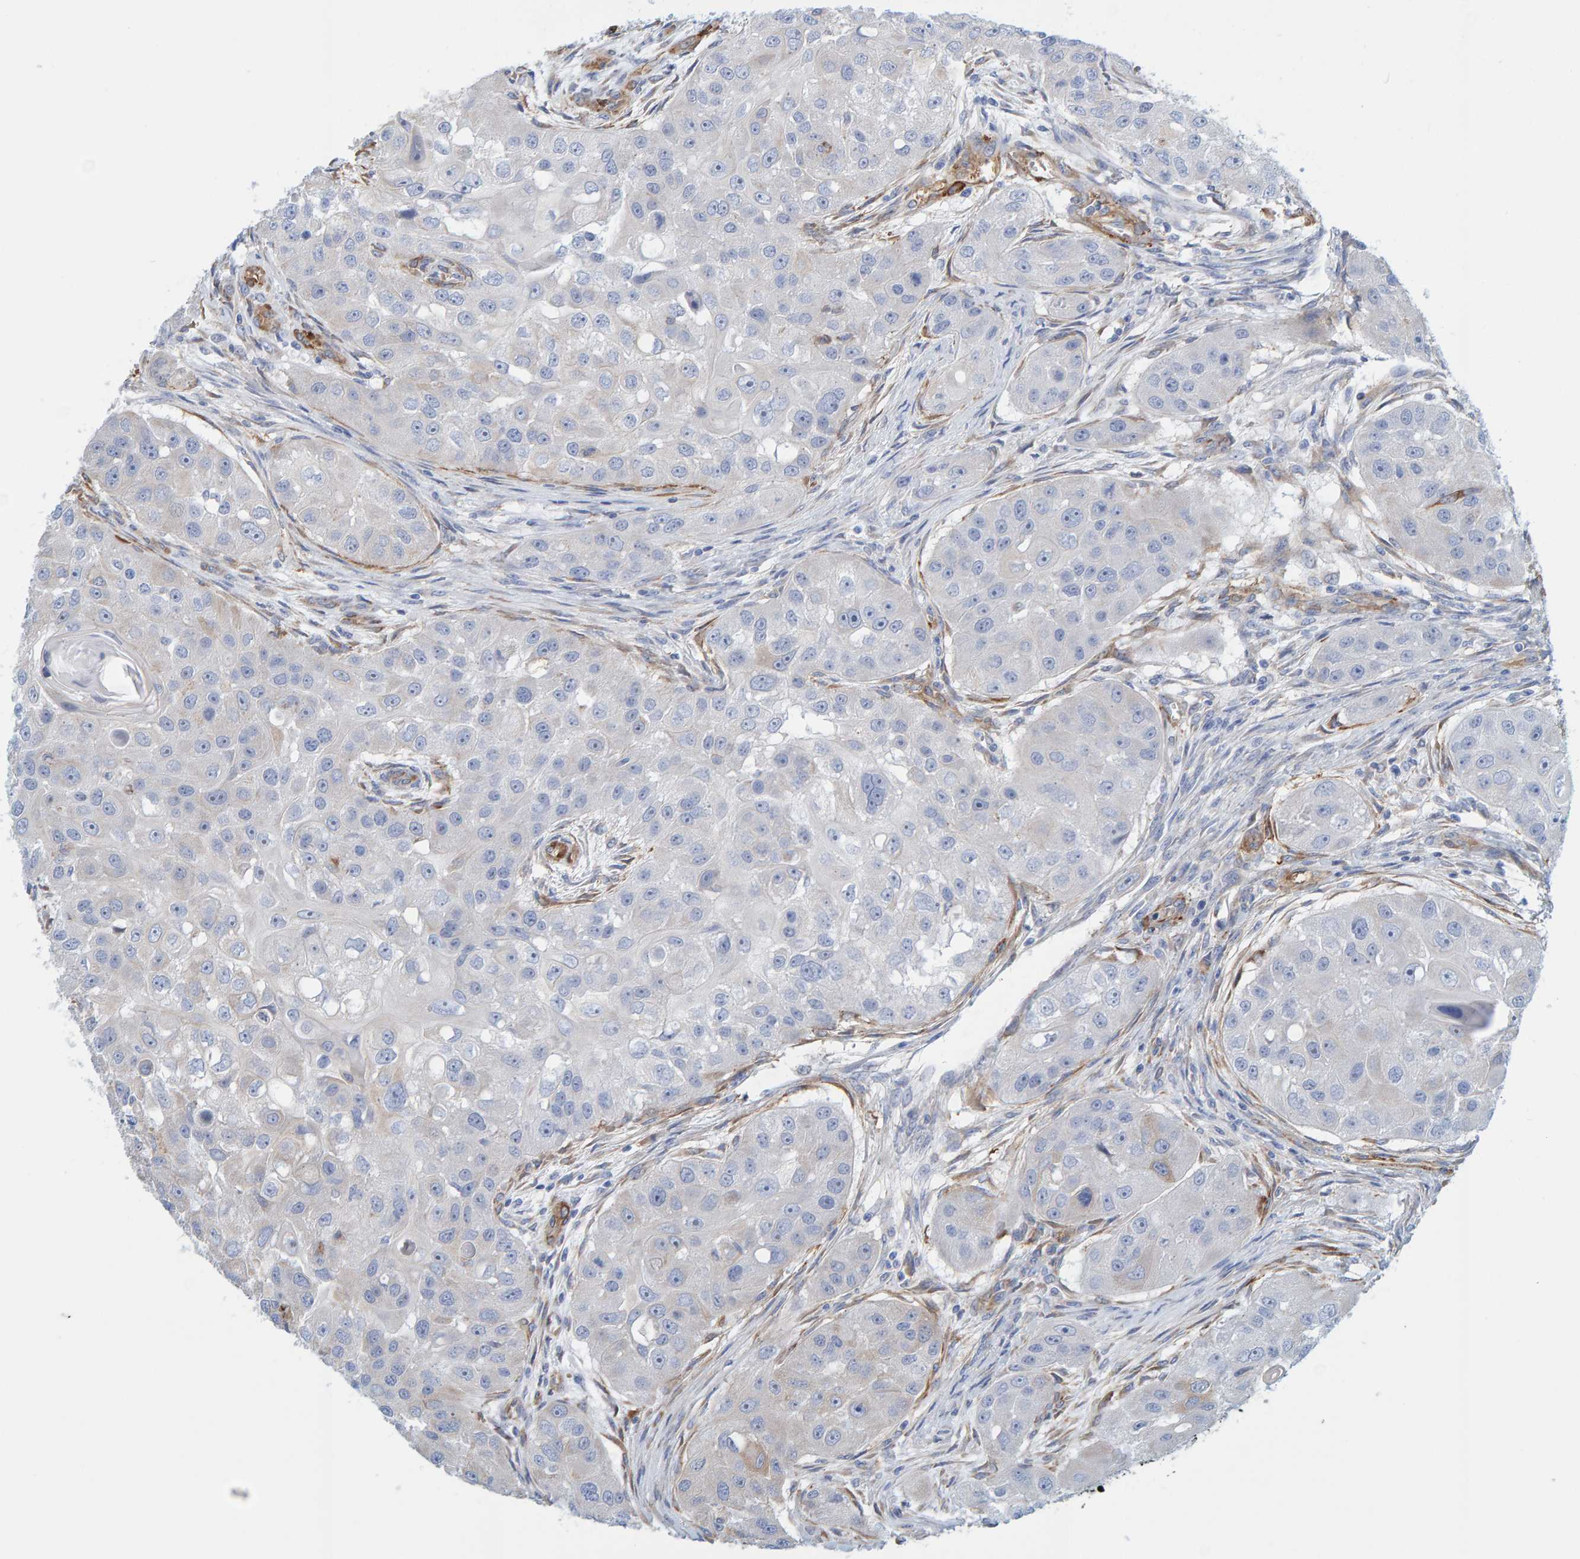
{"staining": {"intensity": "negative", "quantity": "none", "location": "none"}, "tissue": "head and neck cancer", "cell_type": "Tumor cells", "image_type": "cancer", "snomed": [{"axis": "morphology", "description": "Normal tissue, NOS"}, {"axis": "morphology", "description": "Squamous cell carcinoma, NOS"}, {"axis": "topography", "description": "Skeletal muscle"}, {"axis": "topography", "description": "Head-Neck"}], "caption": "Photomicrograph shows no protein positivity in tumor cells of head and neck cancer tissue. (DAB (3,3'-diaminobenzidine) immunohistochemistry, high magnification).", "gene": "MAP1B", "patient": {"sex": "male", "age": 51}}